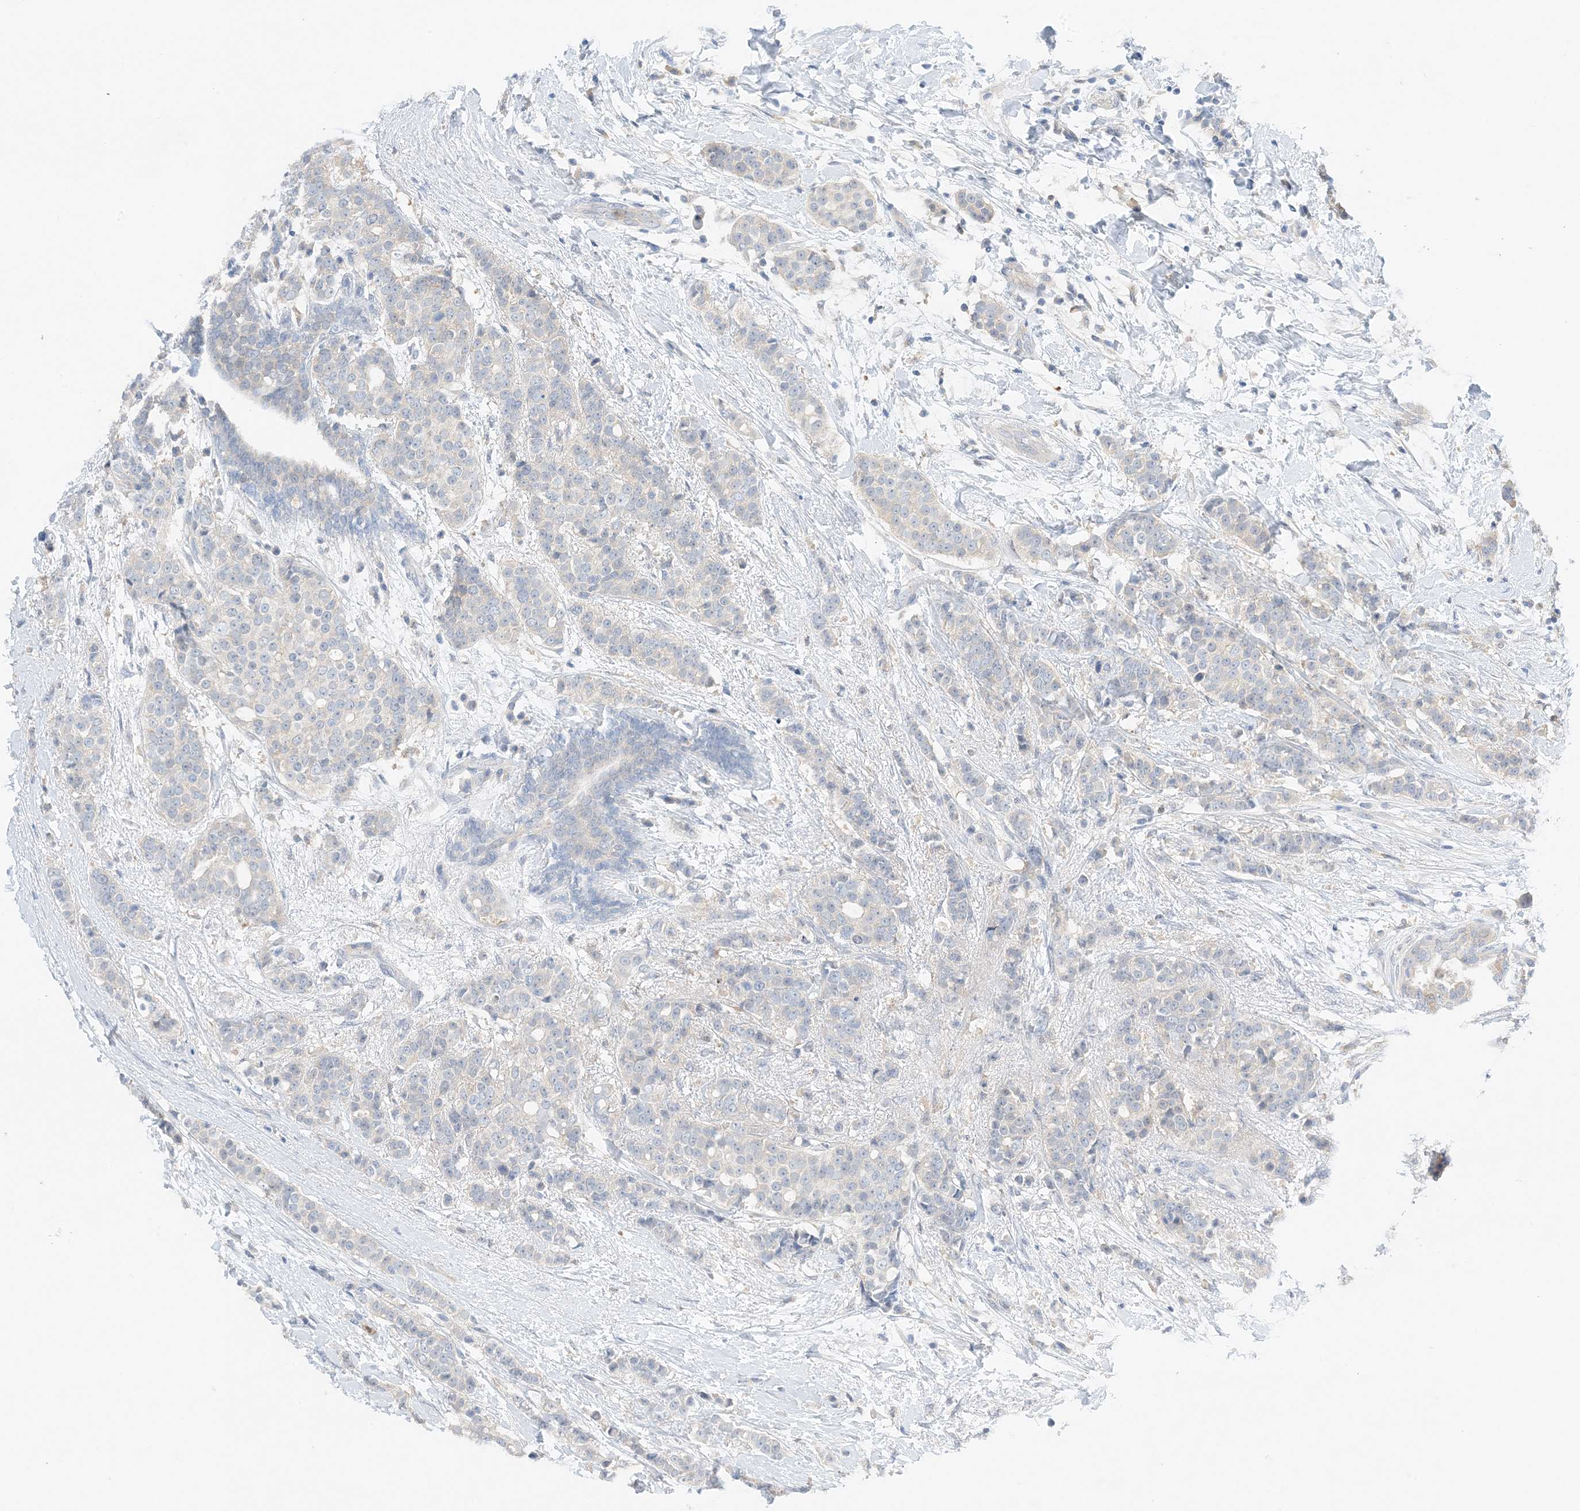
{"staining": {"intensity": "negative", "quantity": "none", "location": "none"}, "tissue": "breast cancer", "cell_type": "Tumor cells", "image_type": "cancer", "snomed": [{"axis": "morphology", "description": "Lobular carcinoma"}, {"axis": "topography", "description": "Breast"}], "caption": "This histopathology image is of breast cancer (lobular carcinoma) stained with immunohistochemistry to label a protein in brown with the nuclei are counter-stained blue. There is no positivity in tumor cells.", "gene": "KIFBP", "patient": {"sex": "female", "age": 51}}